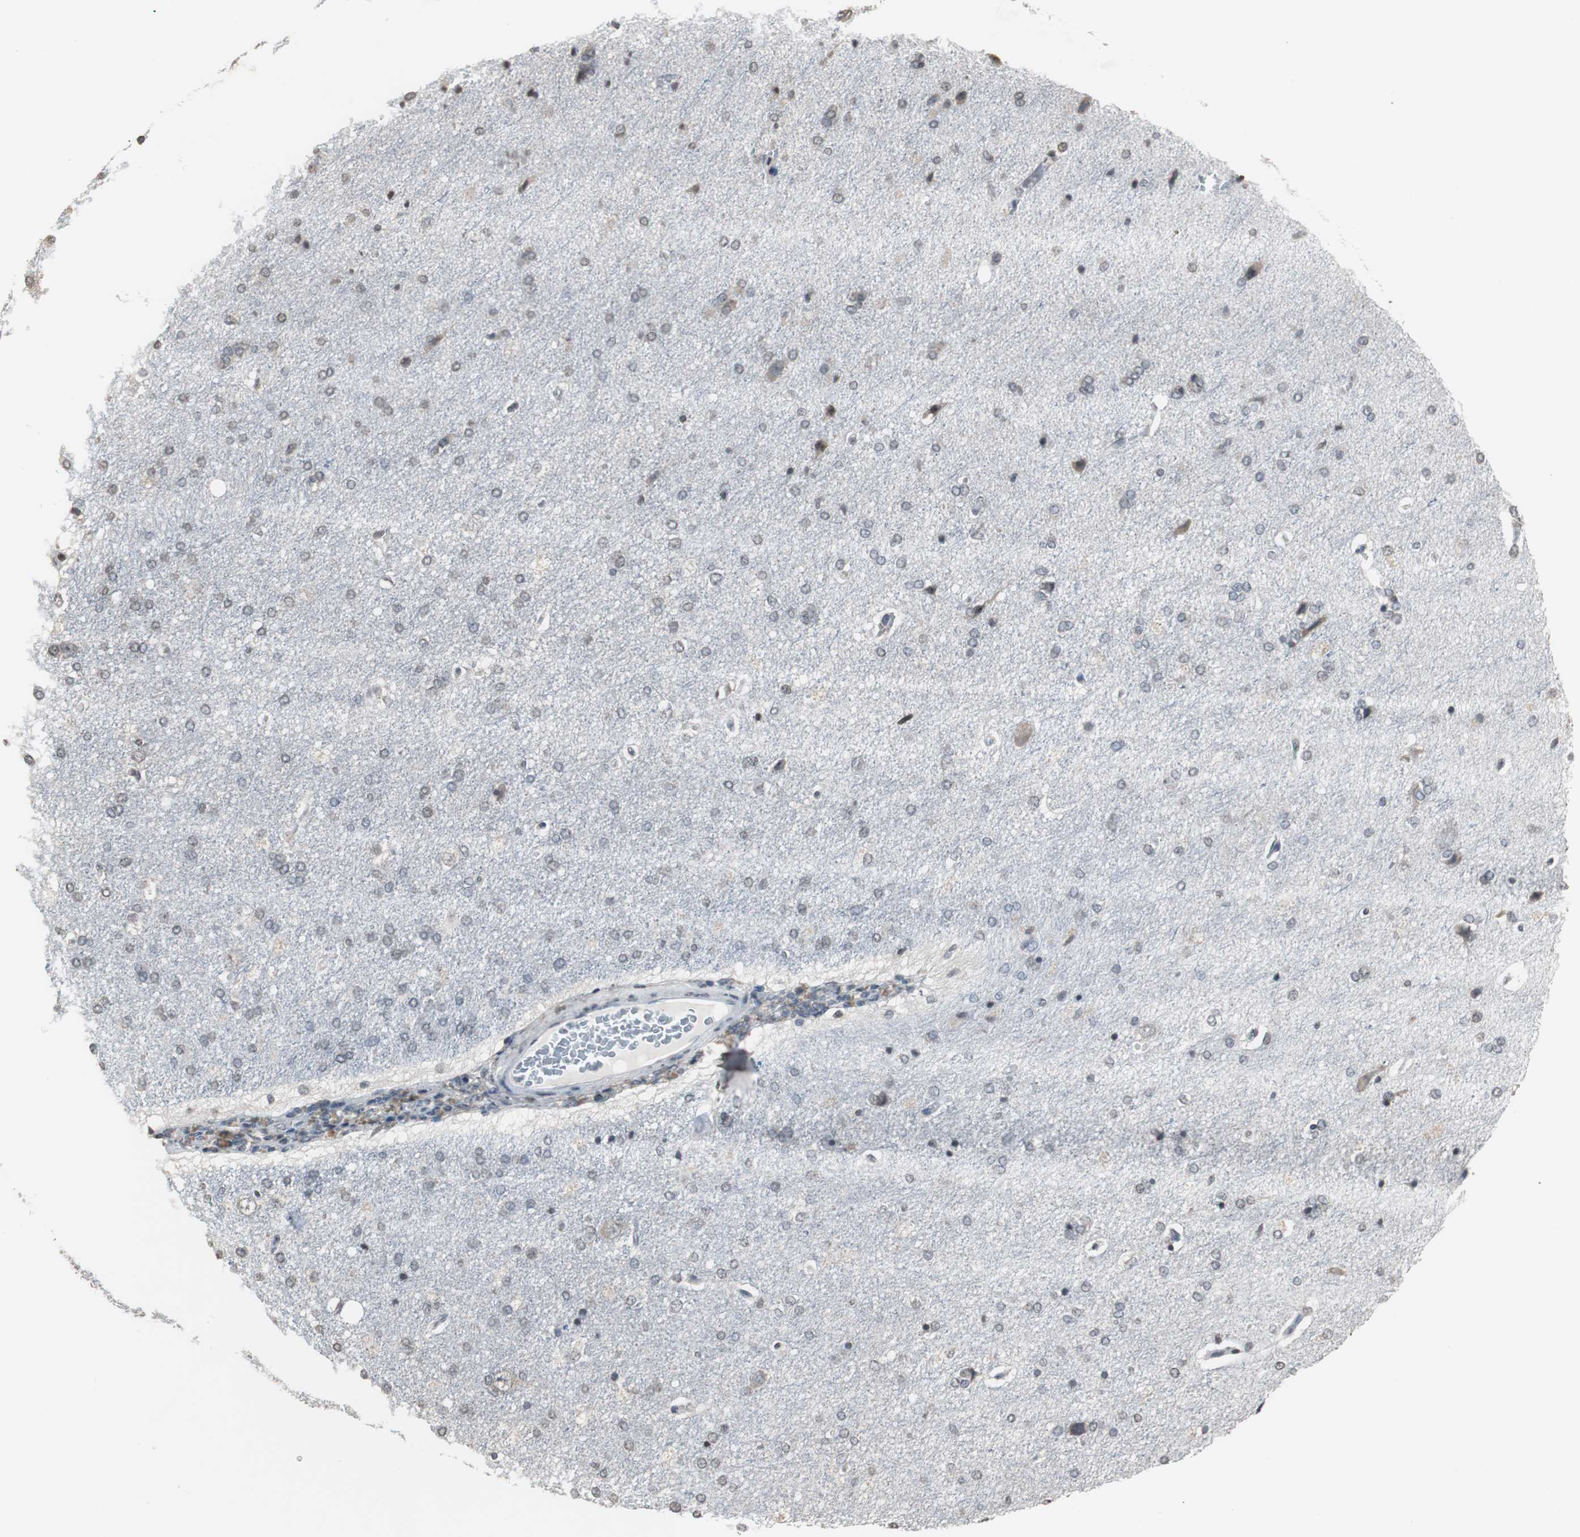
{"staining": {"intensity": "negative", "quantity": "none", "location": "none"}, "tissue": "cerebral cortex", "cell_type": "Endothelial cells", "image_type": "normal", "snomed": [{"axis": "morphology", "description": "Normal tissue, NOS"}, {"axis": "topography", "description": "Cerebral cortex"}], "caption": "Immunohistochemistry (IHC) image of benign cerebral cortex stained for a protein (brown), which demonstrates no positivity in endothelial cells.", "gene": "TOP2A", "patient": {"sex": "male", "age": 62}}